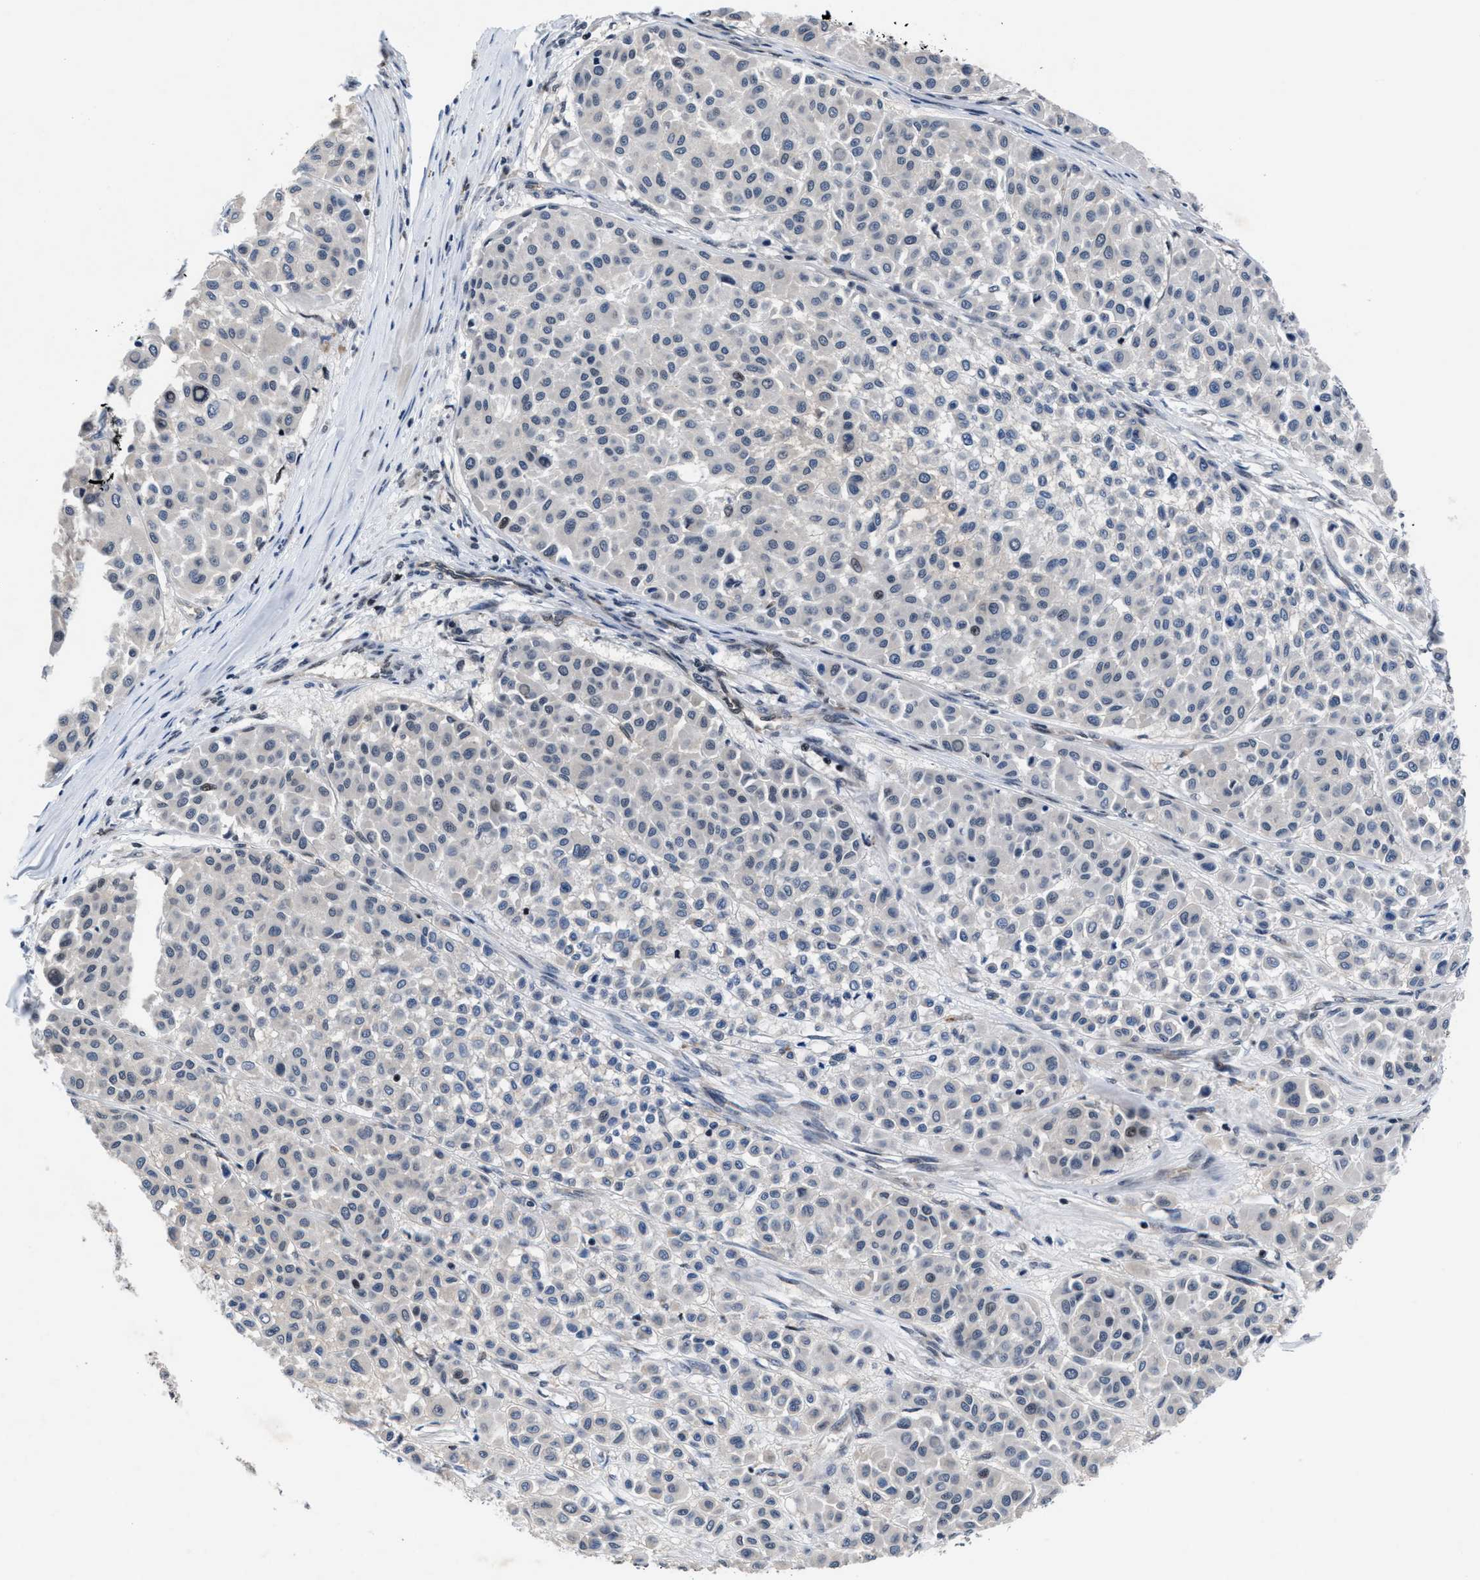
{"staining": {"intensity": "negative", "quantity": "none", "location": "none"}, "tissue": "melanoma", "cell_type": "Tumor cells", "image_type": "cancer", "snomed": [{"axis": "morphology", "description": "Malignant melanoma, Metastatic site"}, {"axis": "topography", "description": "Soft tissue"}], "caption": "A histopathology image of malignant melanoma (metastatic site) stained for a protein exhibits no brown staining in tumor cells.", "gene": "WDR81", "patient": {"sex": "male", "age": 41}}